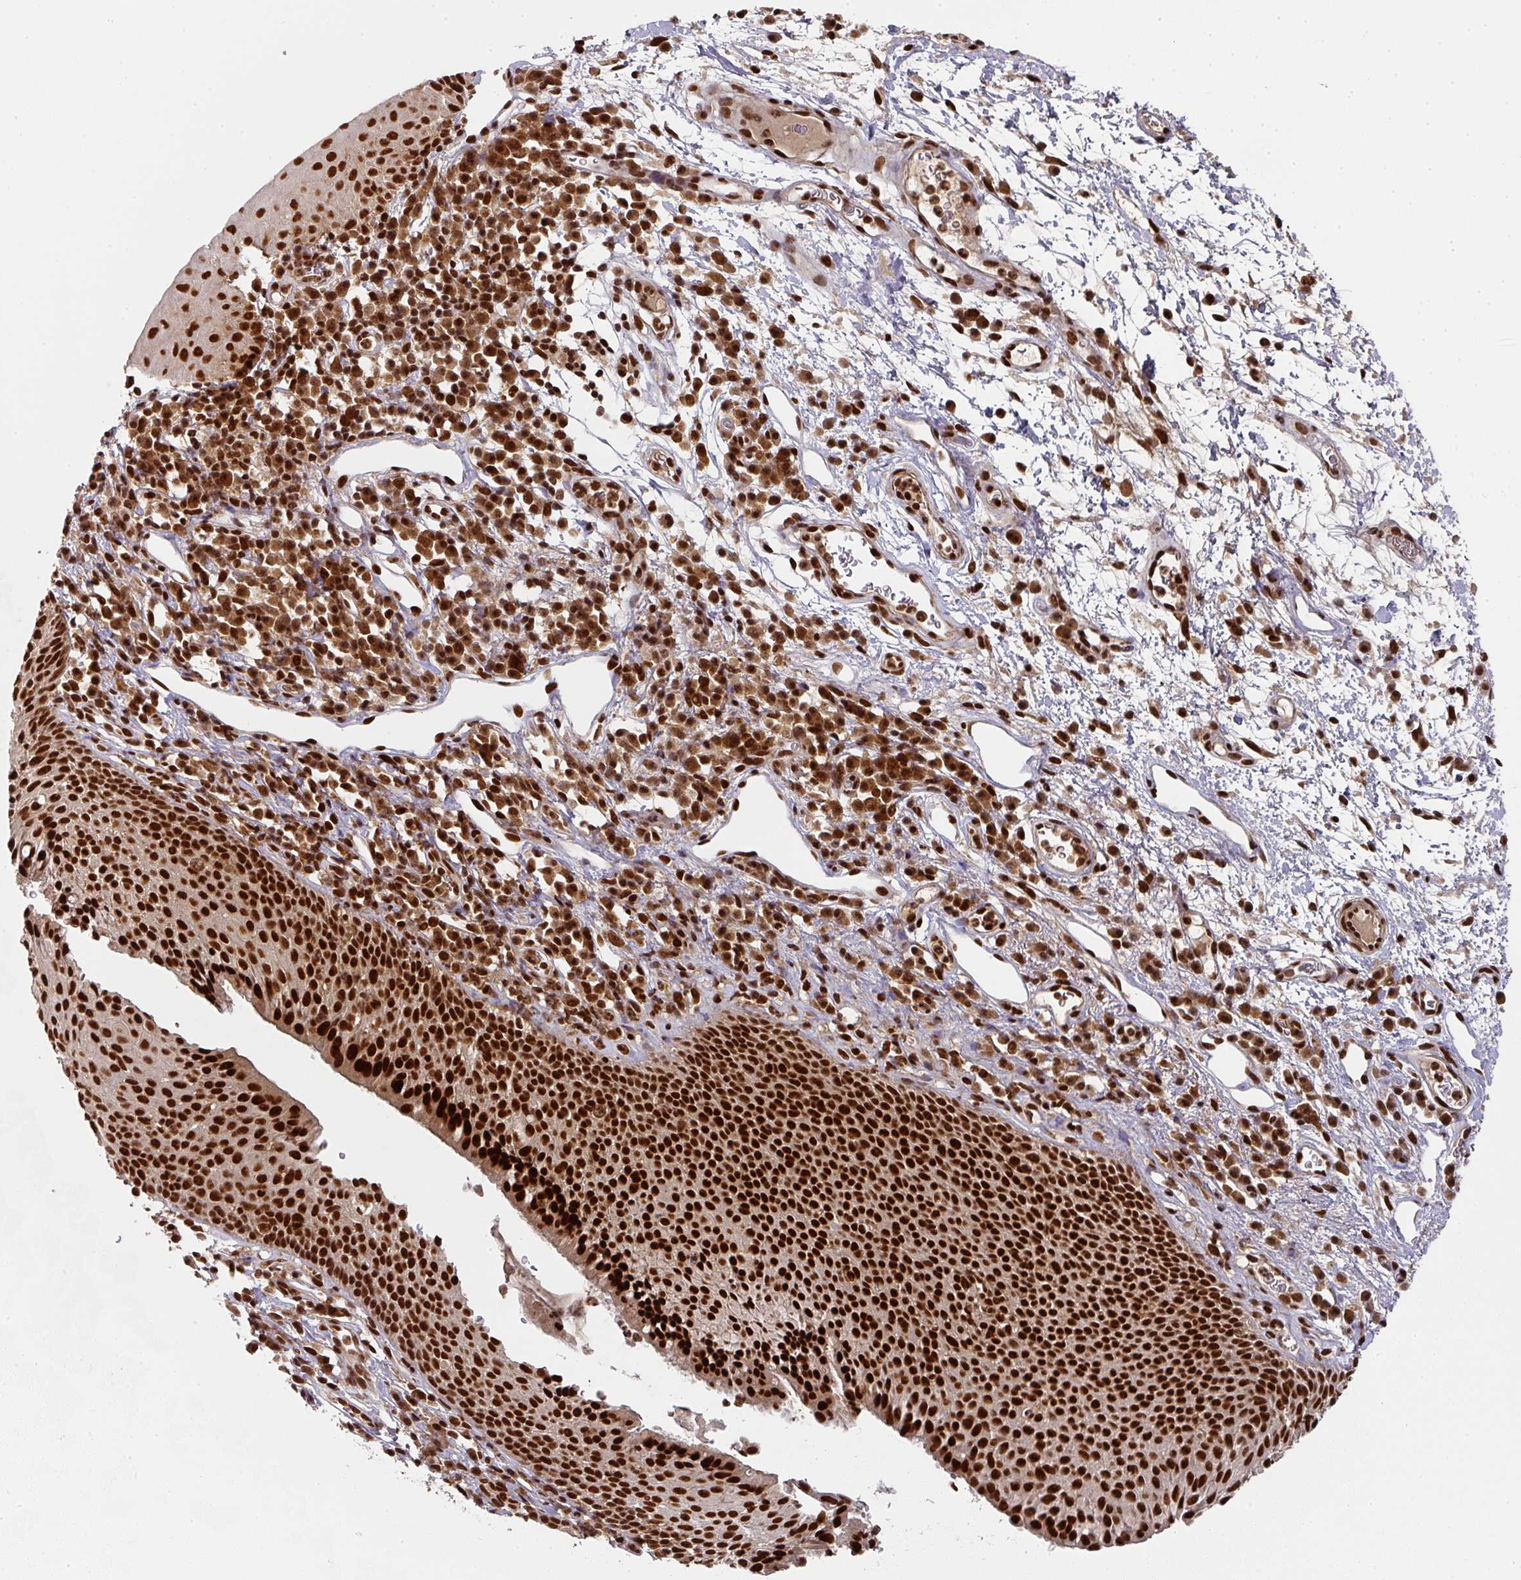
{"staining": {"intensity": "strong", "quantity": ">75%", "location": "nuclear"}, "tissue": "nasopharynx", "cell_type": "Respiratory epithelial cells", "image_type": "normal", "snomed": [{"axis": "morphology", "description": "Normal tissue, NOS"}, {"axis": "topography", "description": "Lymph node"}, {"axis": "topography", "description": "Cartilage tissue"}, {"axis": "topography", "description": "Nasopharynx"}], "caption": "Normal nasopharynx was stained to show a protein in brown. There is high levels of strong nuclear staining in approximately >75% of respiratory epithelial cells. (DAB (3,3'-diaminobenzidine) IHC, brown staining for protein, blue staining for nuclei).", "gene": "DIDO1", "patient": {"sex": "male", "age": 63}}